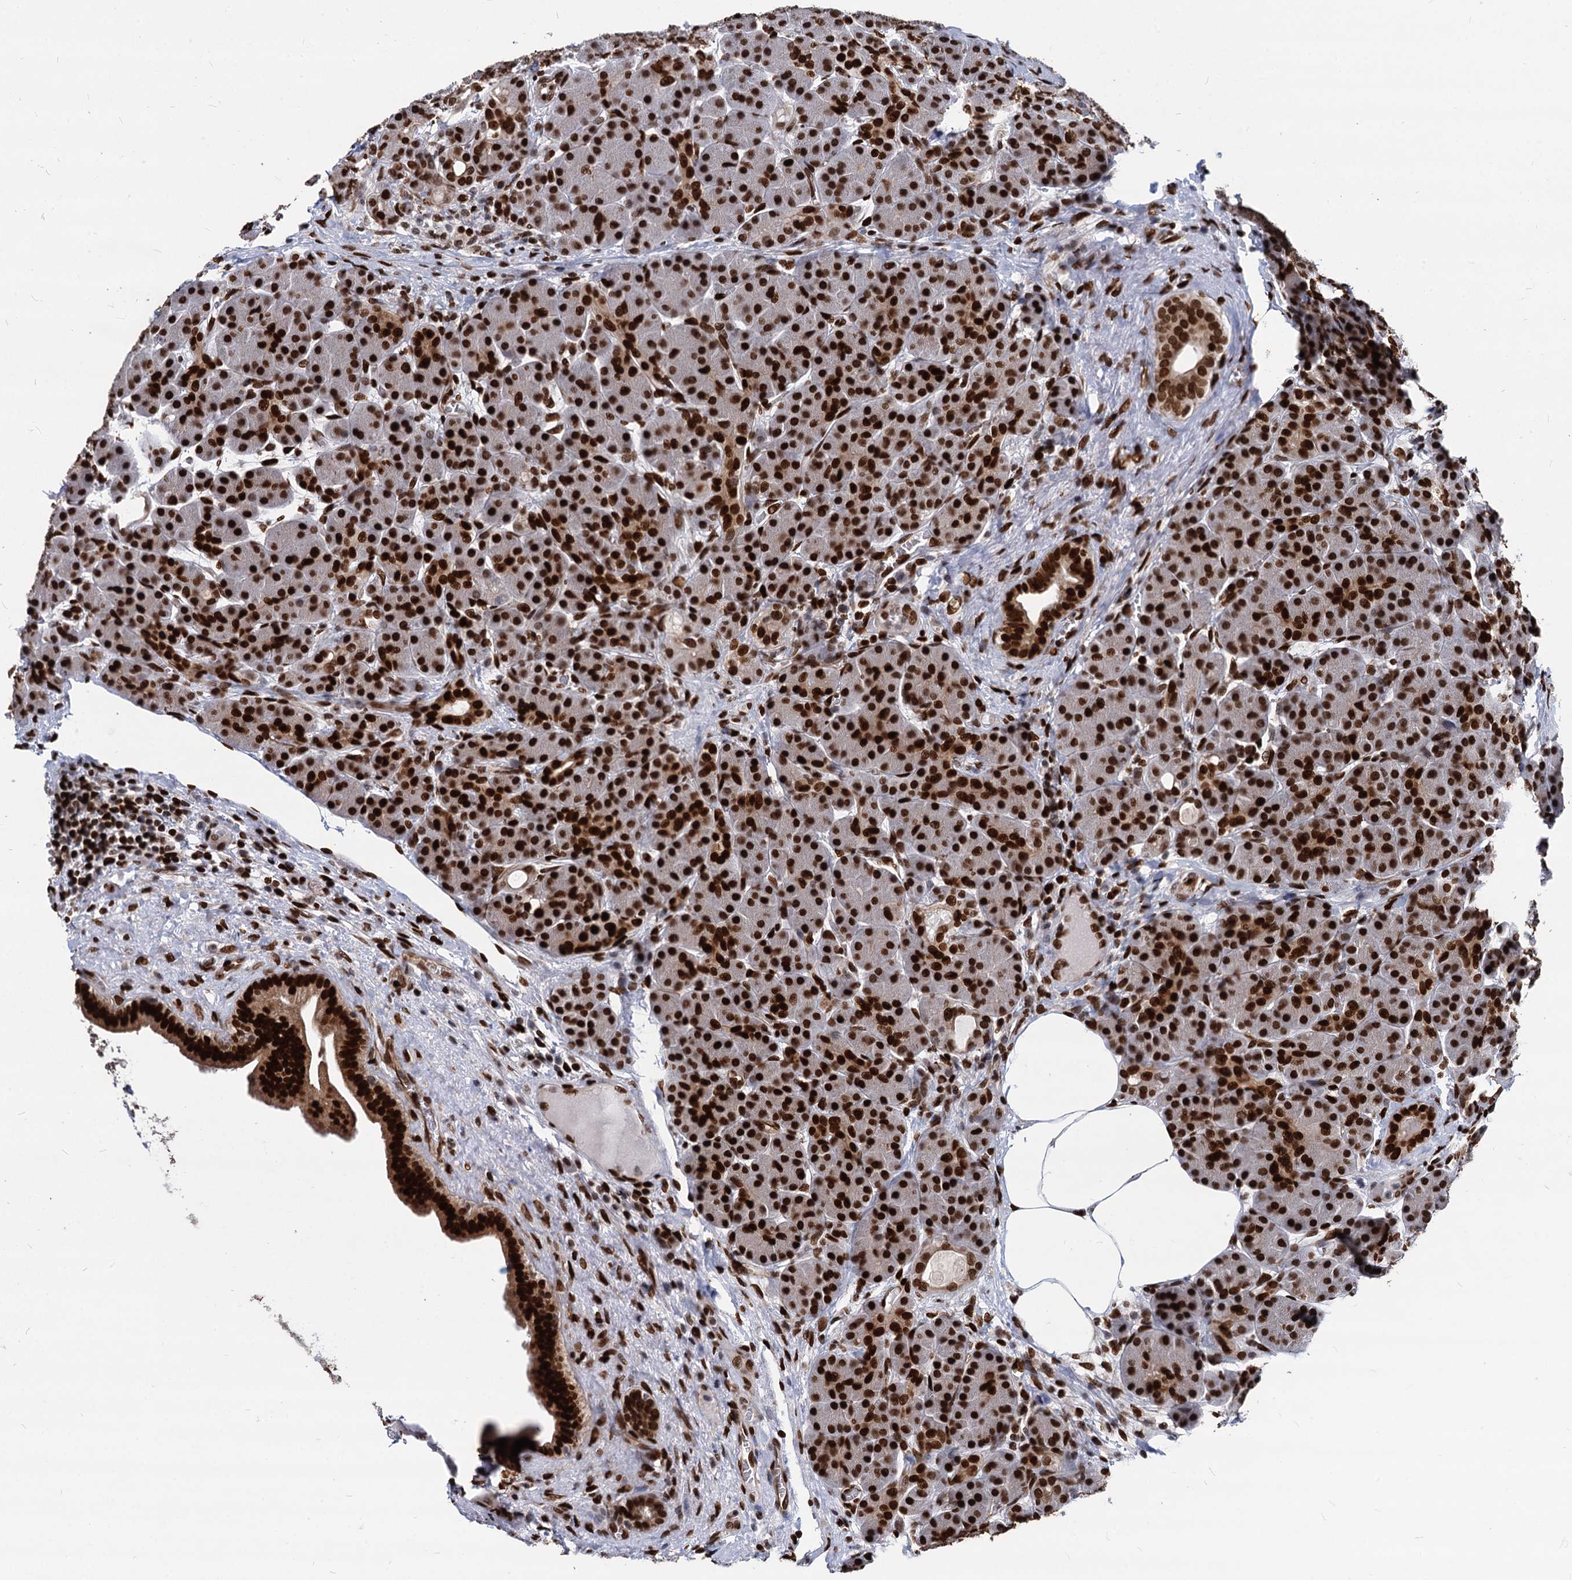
{"staining": {"intensity": "strong", "quantity": ">75%", "location": "nuclear"}, "tissue": "pancreas", "cell_type": "Exocrine glandular cells", "image_type": "normal", "snomed": [{"axis": "morphology", "description": "Normal tissue, NOS"}, {"axis": "topography", "description": "Pancreas"}], "caption": "Immunohistochemical staining of benign human pancreas reveals high levels of strong nuclear expression in about >75% of exocrine glandular cells. The staining was performed using DAB (3,3'-diaminobenzidine) to visualize the protein expression in brown, while the nuclei were stained in blue with hematoxylin (Magnification: 20x).", "gene": "MECP2", "patient": {"sex": "male", "age": 63}}